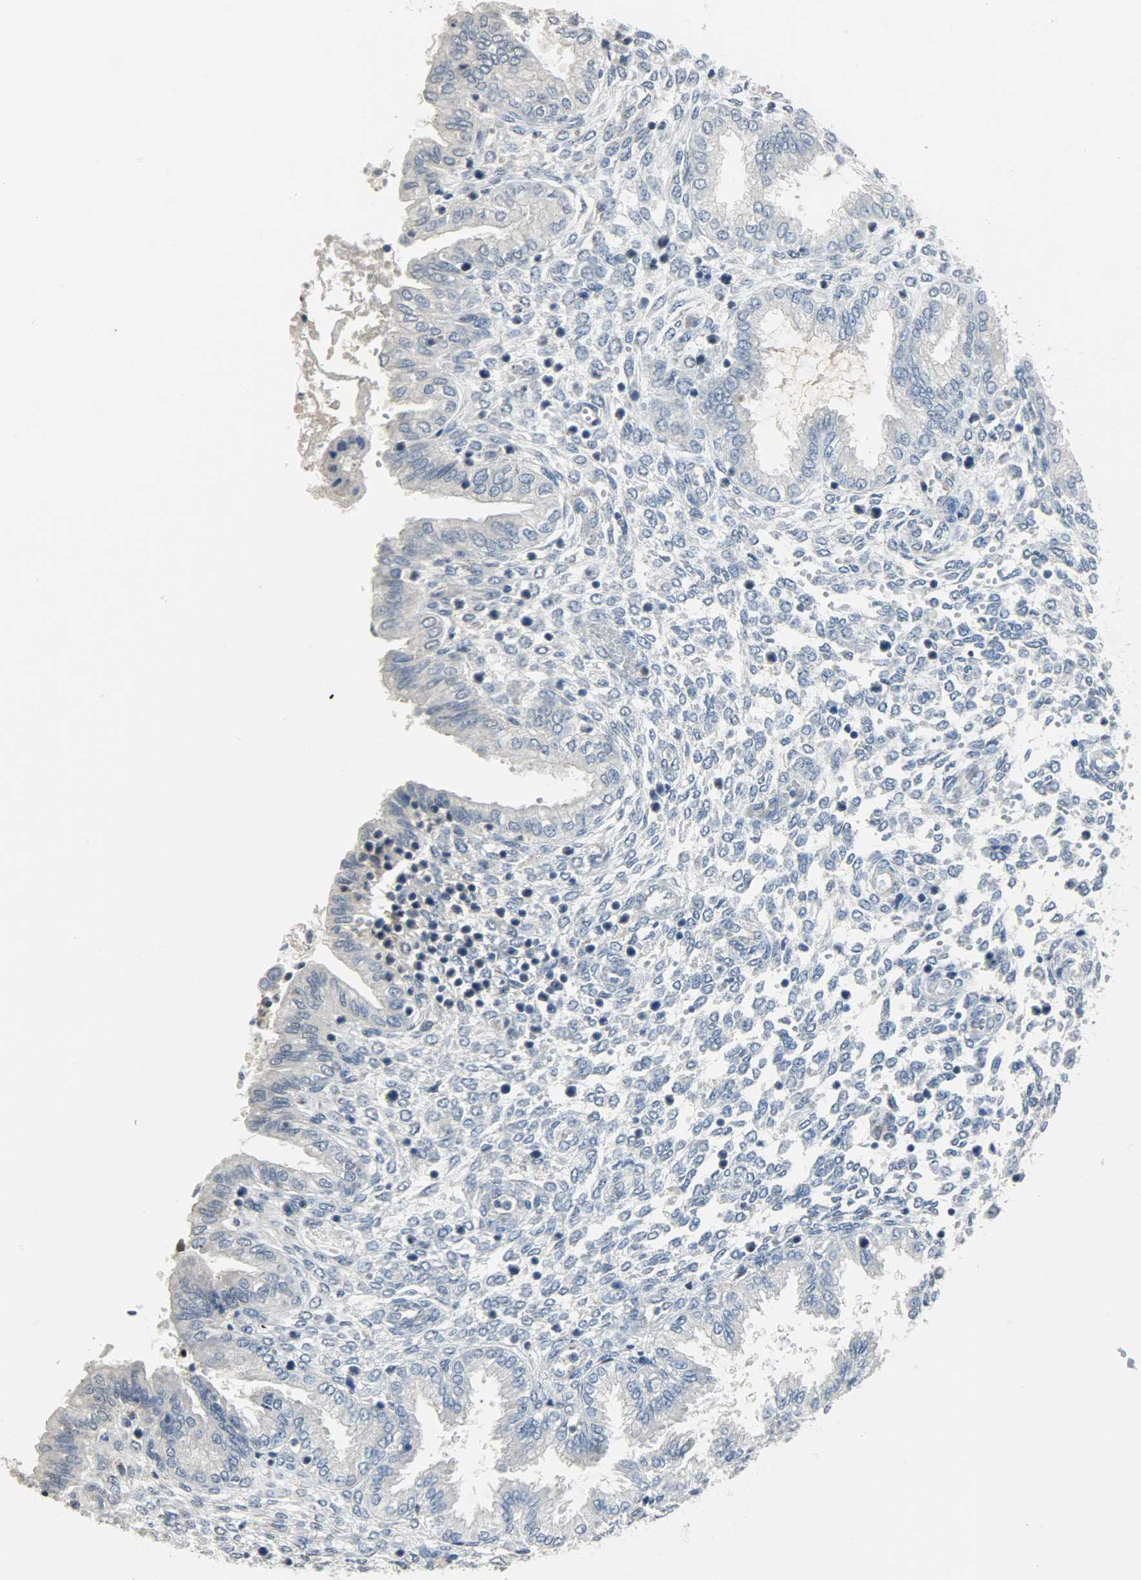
{"staining": {"intensity": "negative", "quantity": "none", "location": "none"}, "tissue": "endometrium", "cell_type": "Cells in endometrial stroma", "image_type": "normal", "snomed": [{"axis": "morphology", "description": "Normal tissue, NOS"}, {"axis": "topography", "description": "Endometrium"}], "caption": "Immunohistochemical staining of unremarkable human endometrium demonstrates no significant expression in cells in endometrial stroma. (Brightfield microscopy of DAB (3,3'-diaminobenzidine) immunohistochemistry (IHC) at high magnification).", "gene": "TRIM21", "patient": {"sex": "female", "age": 33}}